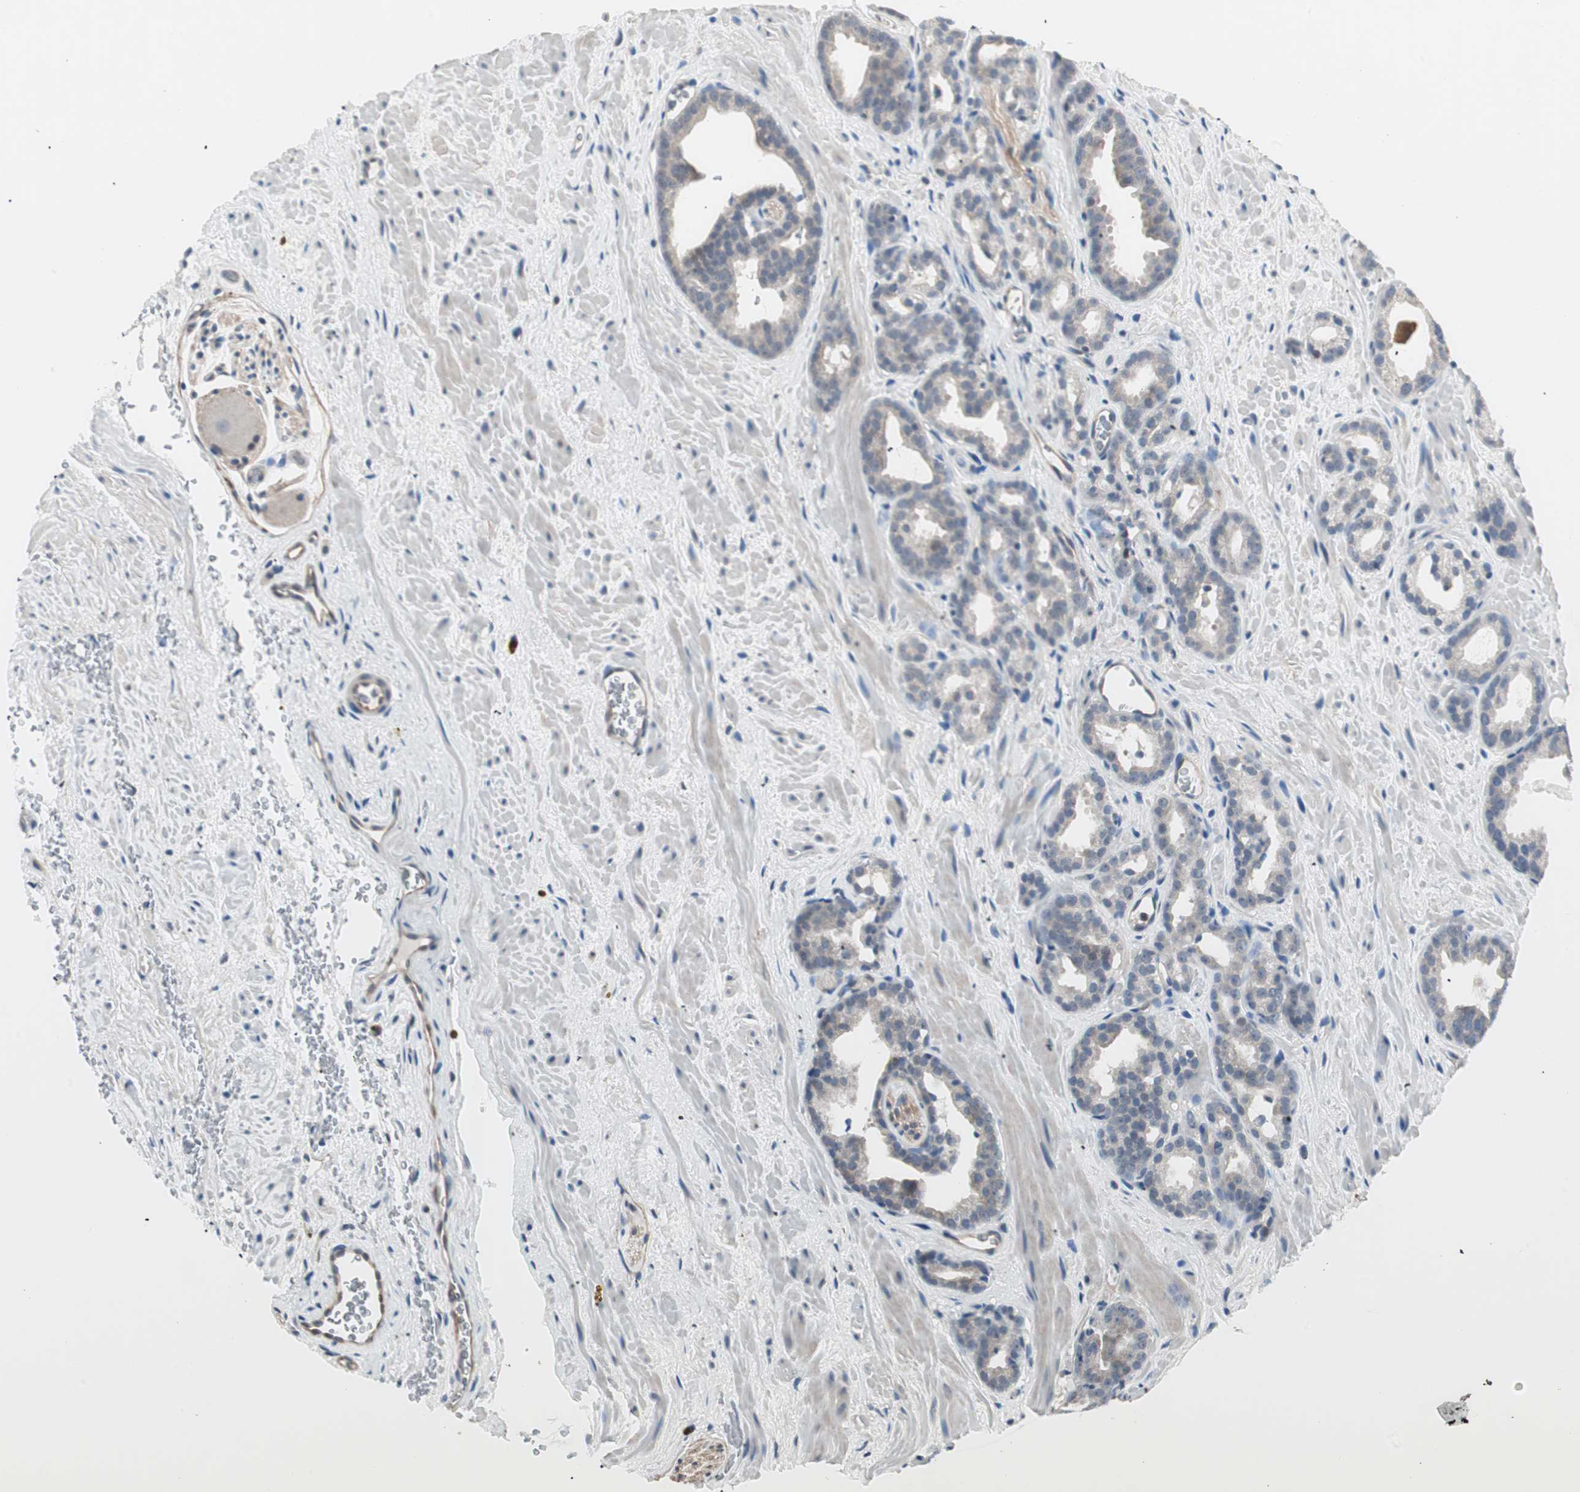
{"staining": {"intensity": "weak", "quantity": "25%-75%", "location": "cytoplasmic/membranous"}, "tissue": "prostate cancer", "cell_type": "Tumor cells", "image_type": "cancer", "snomed": [{"axis": "morphology", "description": "Adenocarcinoma, Low grade"}, {"axis": "topography", "description": "Prostate"}], "caption": "An immunohistochemistry (IHC) image of neoplastic tissue is shown. Protein staining in brown shows weak cytoplasmic/membranous positivity in prostate cancer (adenocarcinoma (low-grade)) within tumor cells.", "gene": "ITGB4", "patient": {"sex": "male", "age": 63}}